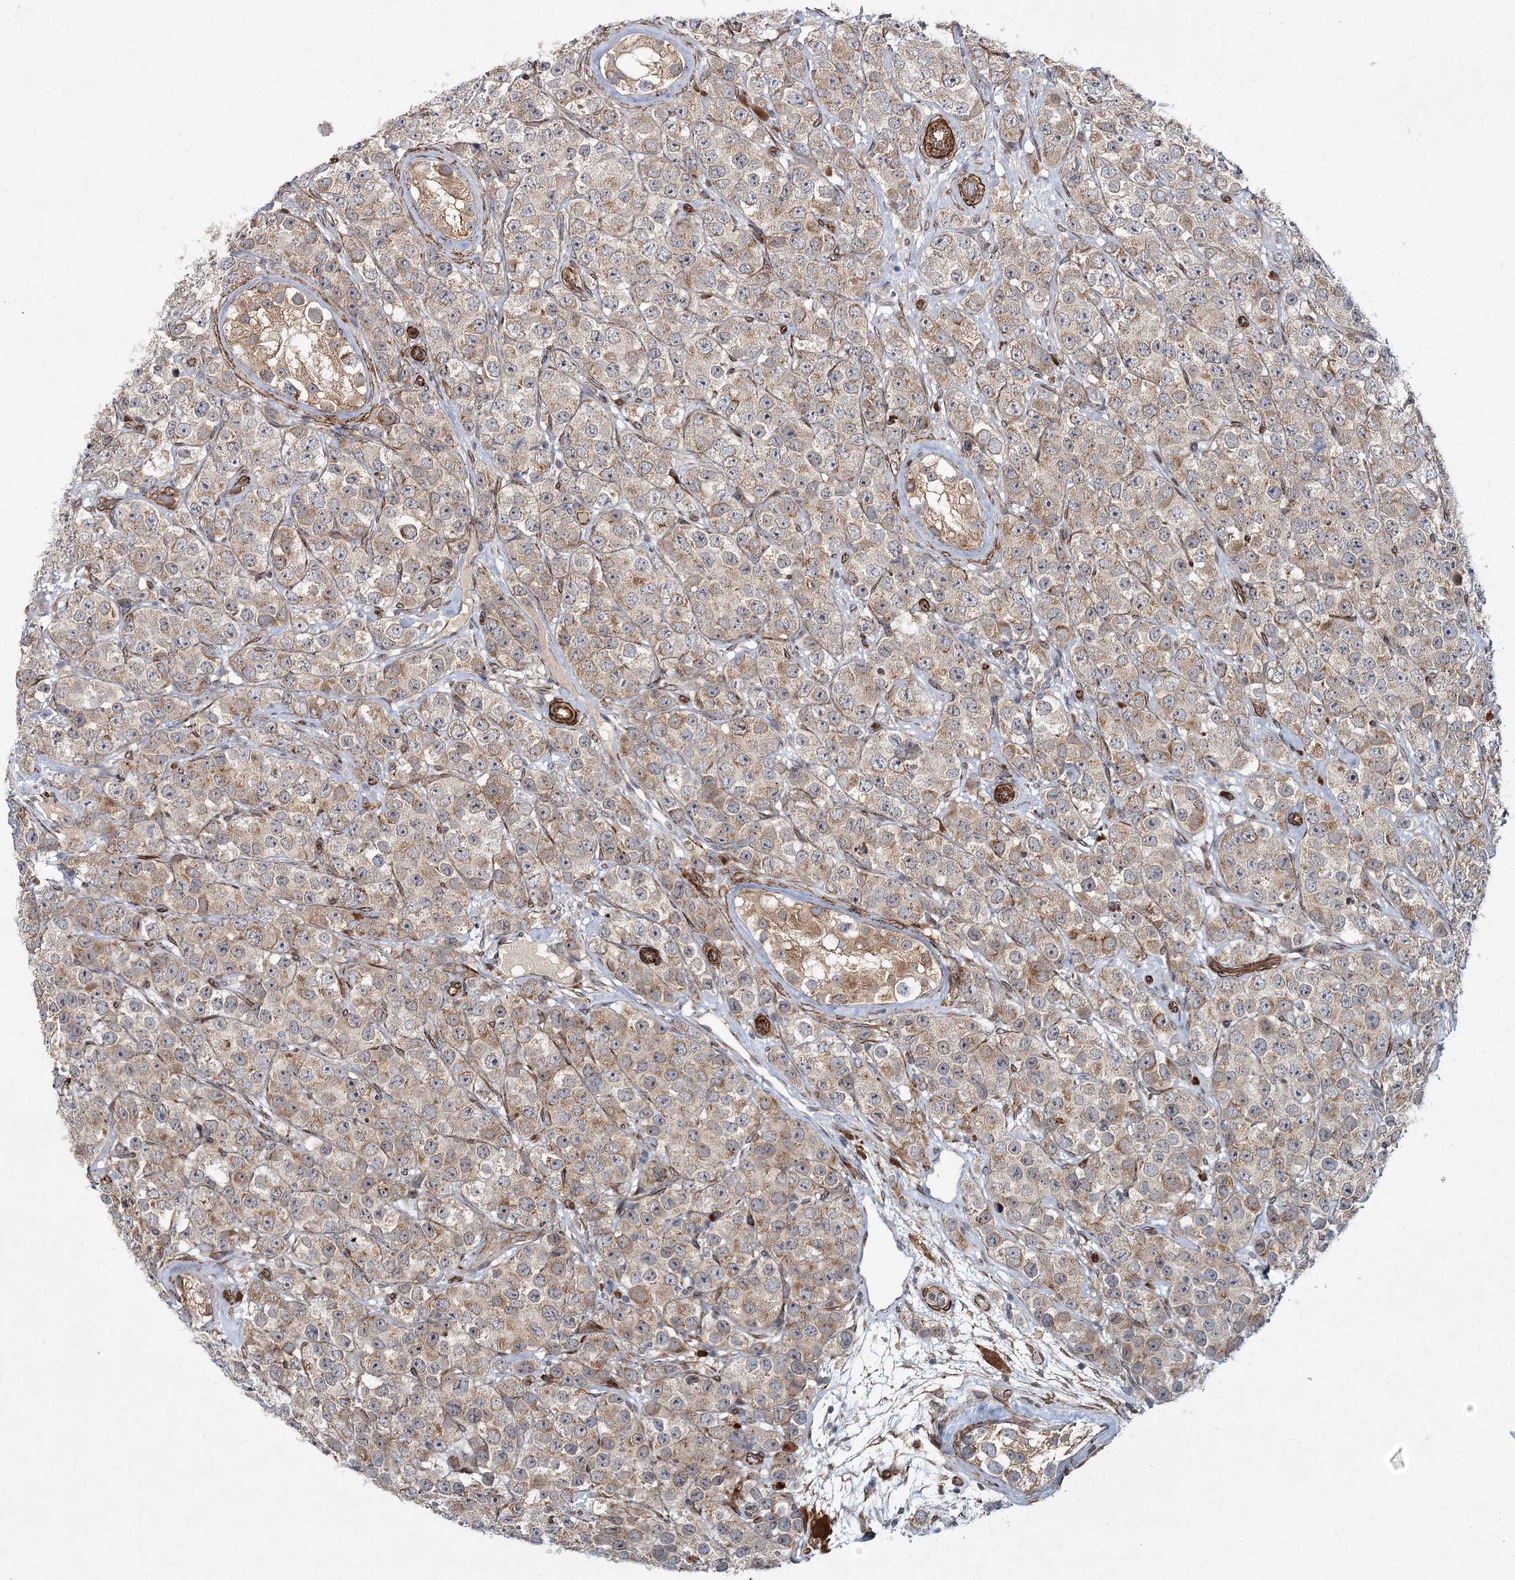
{"staining": {"intensity": "weak", "quantity": "<25%", "location": "cytoplasmic/membranous"}, "tissue": "testis cancer", "cell_type": "Tumor cells", "image_type": "cancer", "snomed": [{"axis": "morphology", "description": "Seminoma, NOS"}, {"axis": "topography", "description": "Testis"}], "caption": "DAB (3,3'-diaminobenzidine) immunohistochemical staining of human testis cancer (seminoma) exhibits no significant expression in tumor cells.", "gene": "NBAS", "patient": {"sex": "male", "age": 28}}